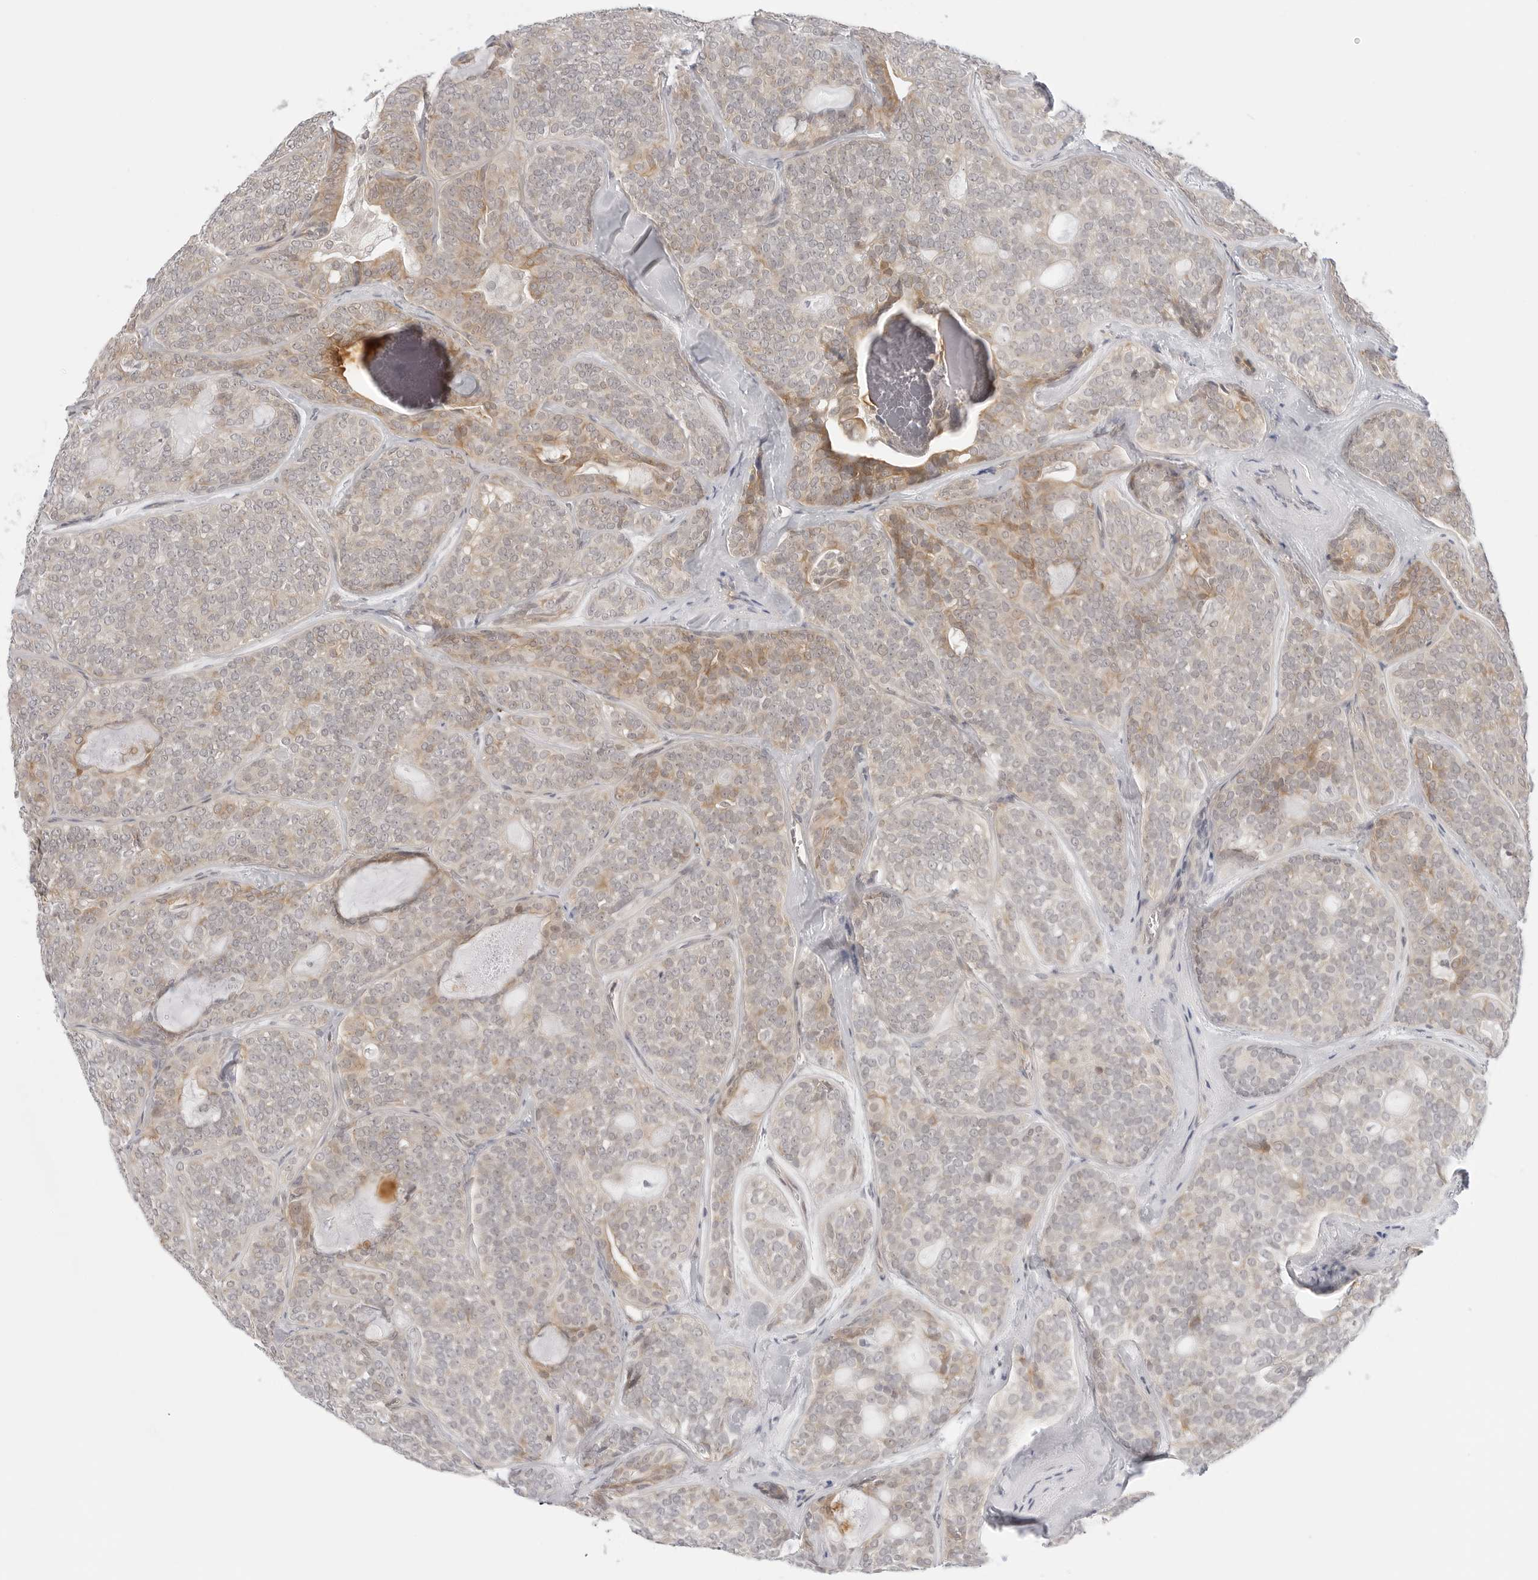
{"staining": {"intensity": "weak", "quantity": "25%-75%", "location": "cytoplasmic/membranous"}, "tissue": "head and neck cancer", "cell_type": "Tumor cells", "image_type": "cancer", "snomed": [{"axis": "morphology", "description": "Adenocarcinoma, NOS"}, {"axis": "topography", "description": "Head-Neck"}], "caption": "A low amount of weak cytoplasmic/membranous expression is appreciated in approximately 25%-75% of tumor cells in adenocarcinoma (head and neck) tissue. Ihc stains the protein in brown and the nuclei are stained blue.", "gene": "TCP1", "patient": {"sex": "male", "age": 66}}